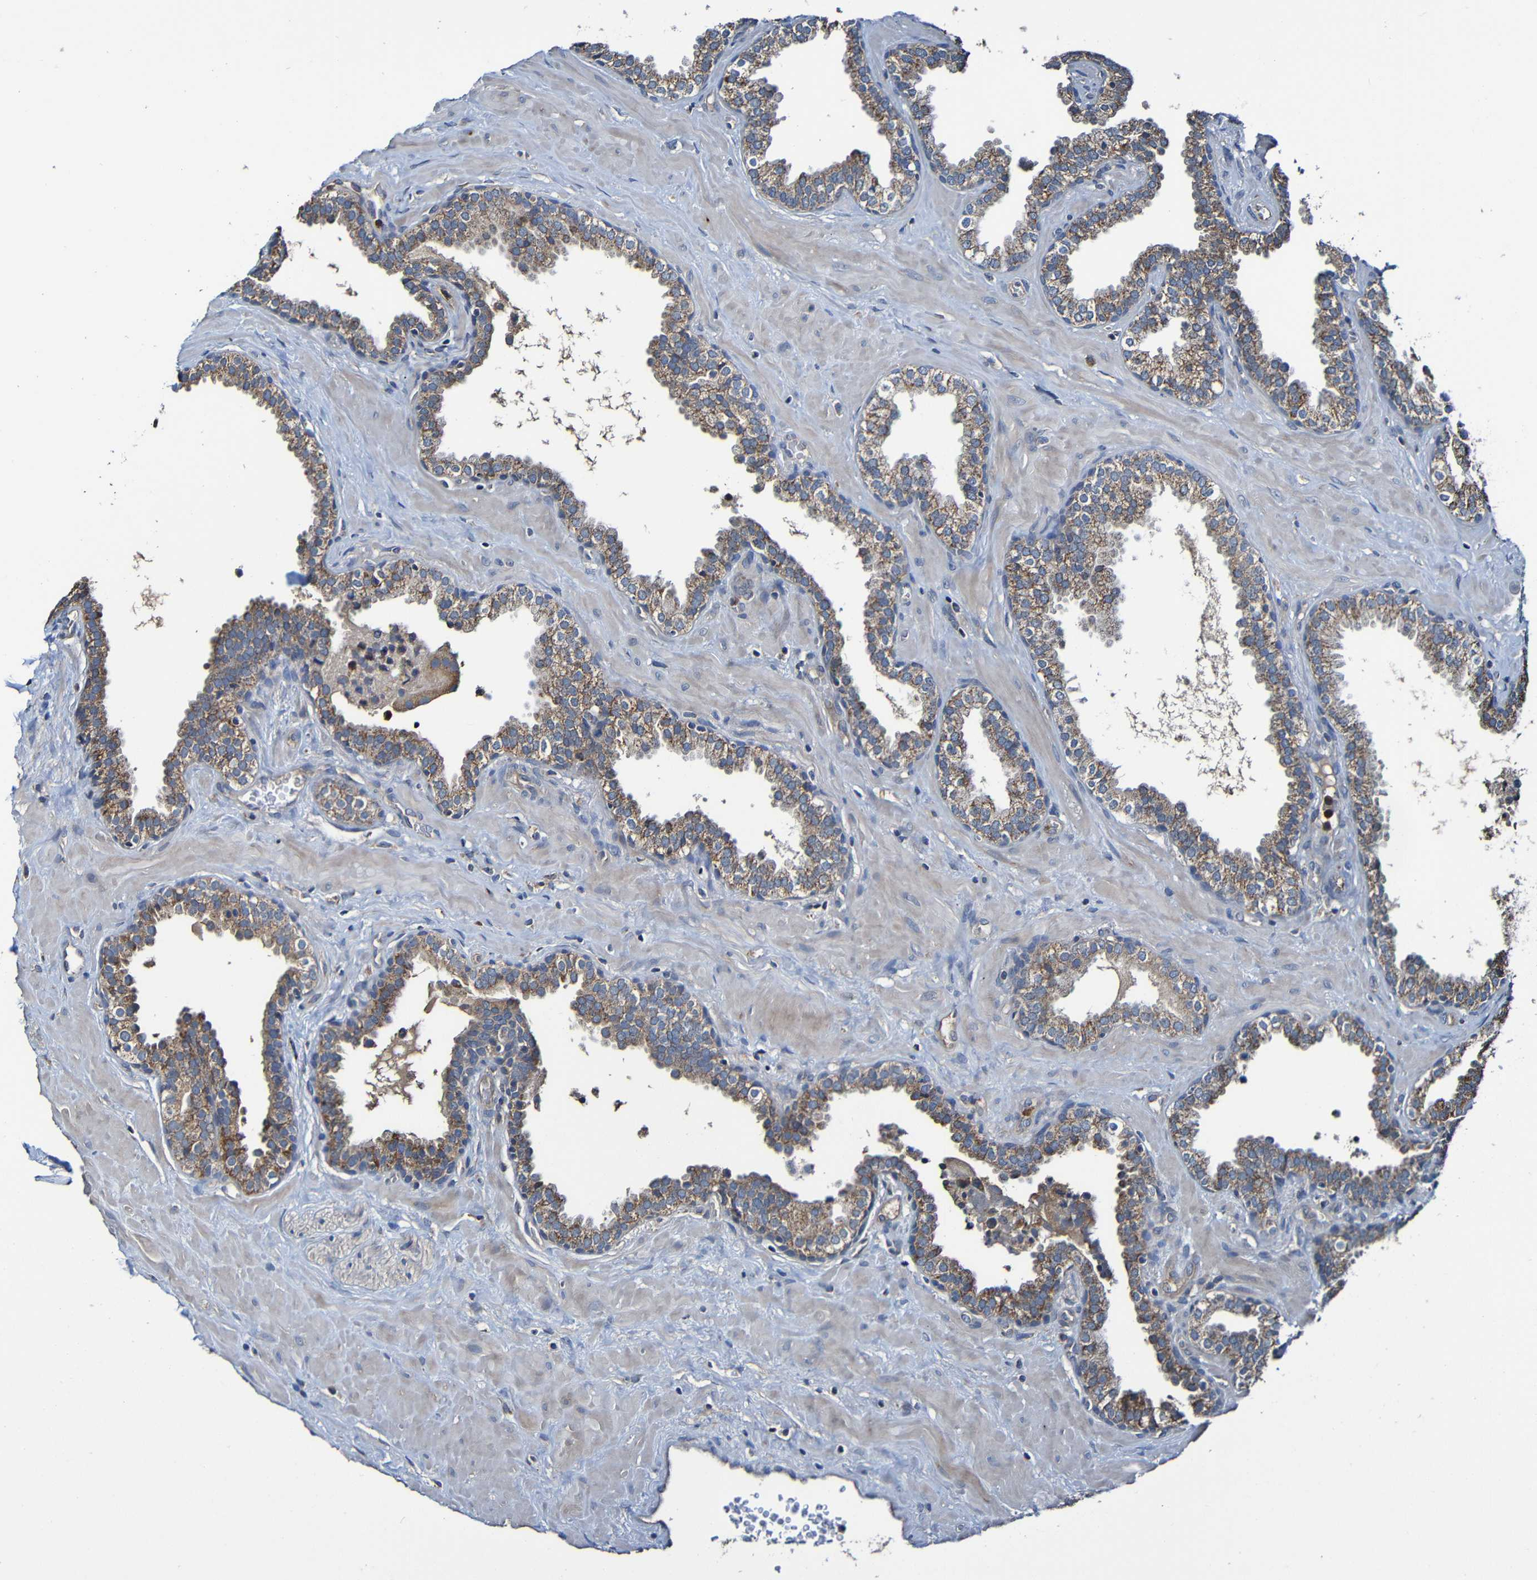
{"staining": {"intensity": "moderate", "quantity": ">75%", "location": "cytoplasmic/membranous"}, "tissue": "prostate", "cell_type": "Glandular cells", "image_type": "normal", "snomed": [{"axis": "morphology", "description": "Normal tissue, NOS"}, {"axis": "topography", "description": "Prostate"}], "caption": "High-power microscopy captured an immunohistochemistry histopathology image of benign prostate, revealing moderate cytoplasmic/membranous staining in approximately >75% of glandular cells.", "gene": "ADAM15", "patient": {"sex": "male", "age": 51}}